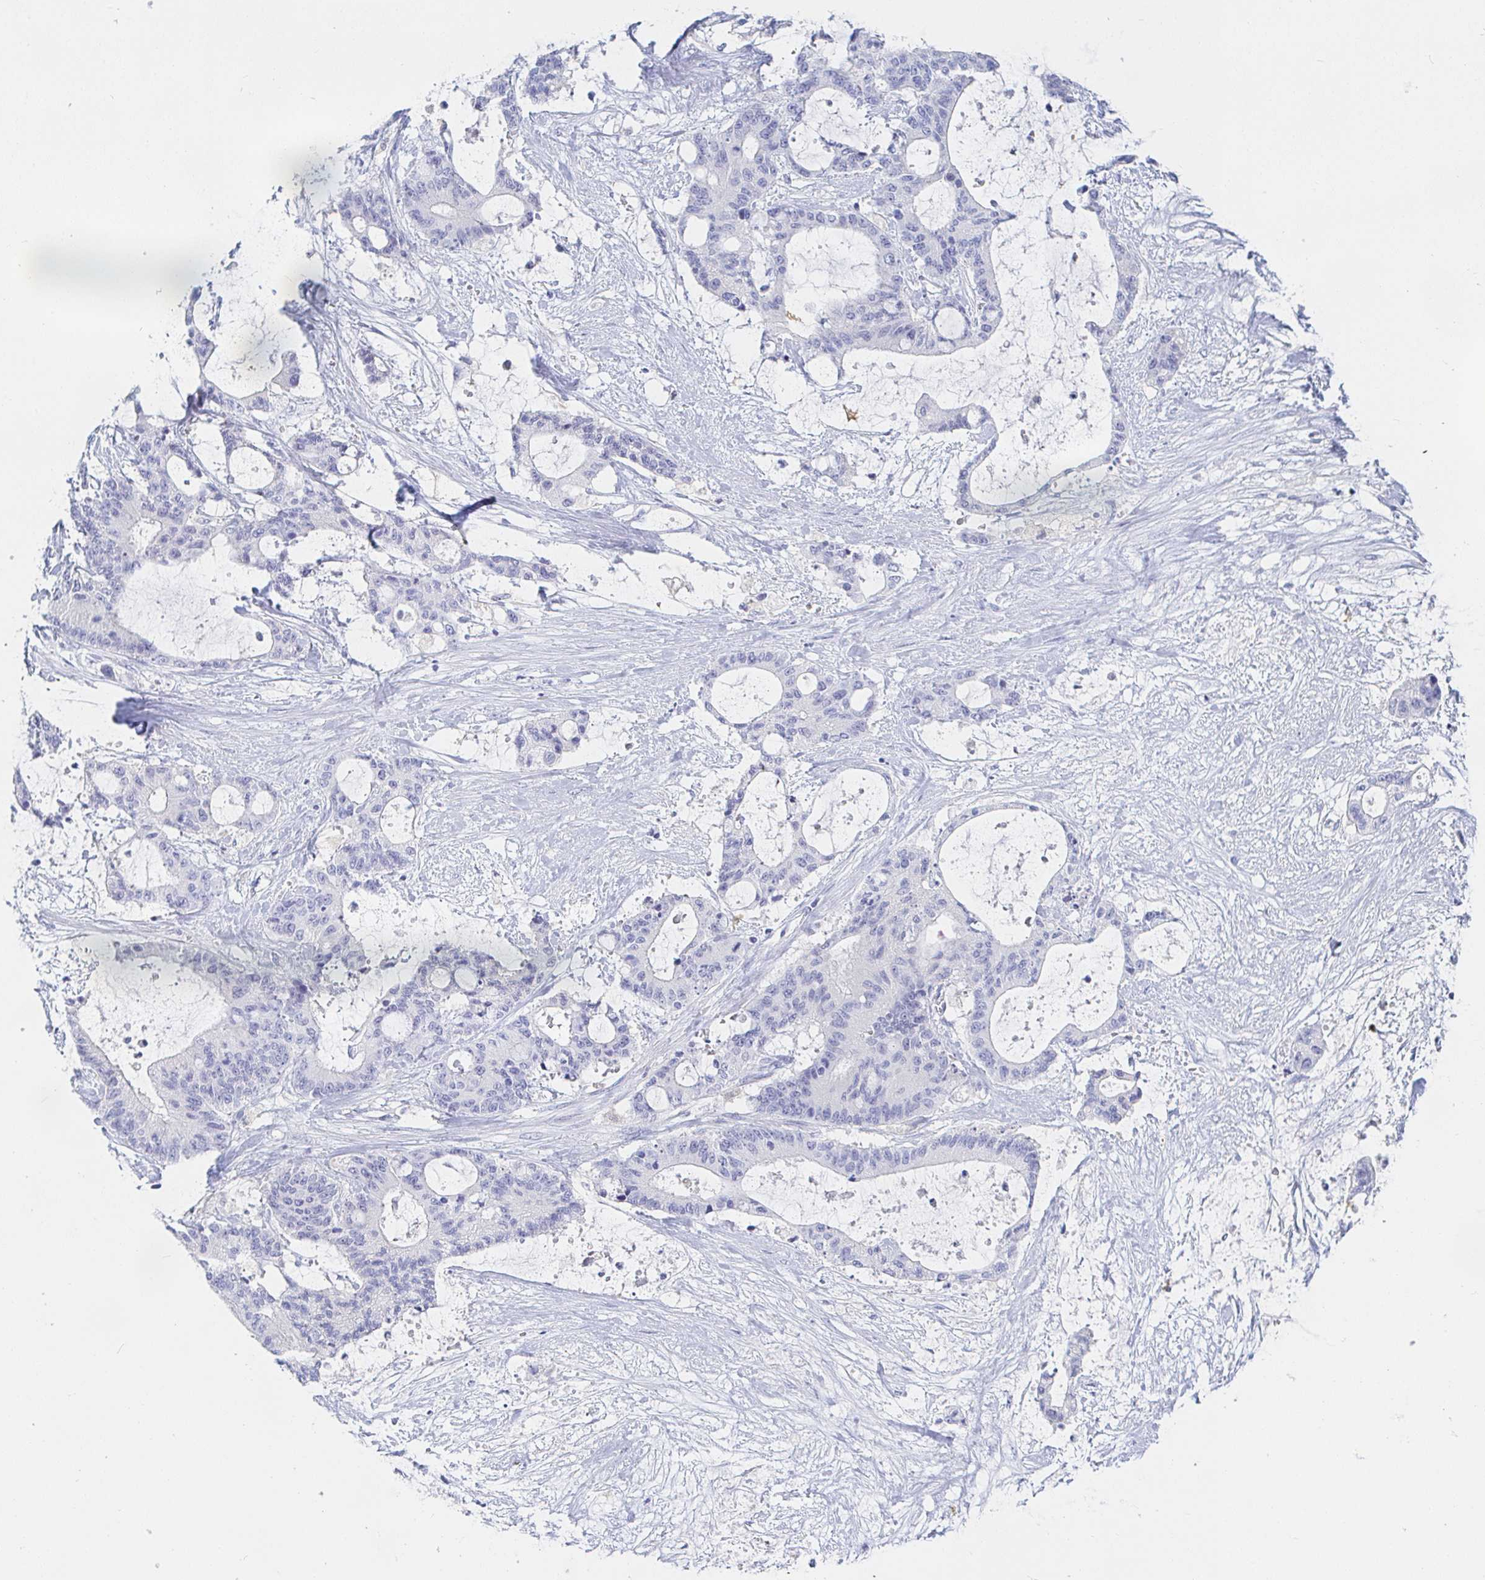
{"staining": {"intensity": "negative", "quantity": "none", "location": "none"}, "tissue": "liver cancer", "cell_type": "Tumor cells", "image_type": "cancer", "snomed": [{"axis": "morphology", "description": "Normal tissue, NOS"}, {"axis": "morphology", "description": "Cholangiocarcinoma"}, {"axis": "topography", "description": "Liver"}, {"axis": "topography", "description": "Peripheral nerve tissue"}], "caption": "Human liver cholangiocarcinoma stained for a protein using immunohistochemistry (IHC) shows no positivity in tumor cells.", "gene": "PDE6B", "patient": {"sex": "female", "age": 73}}